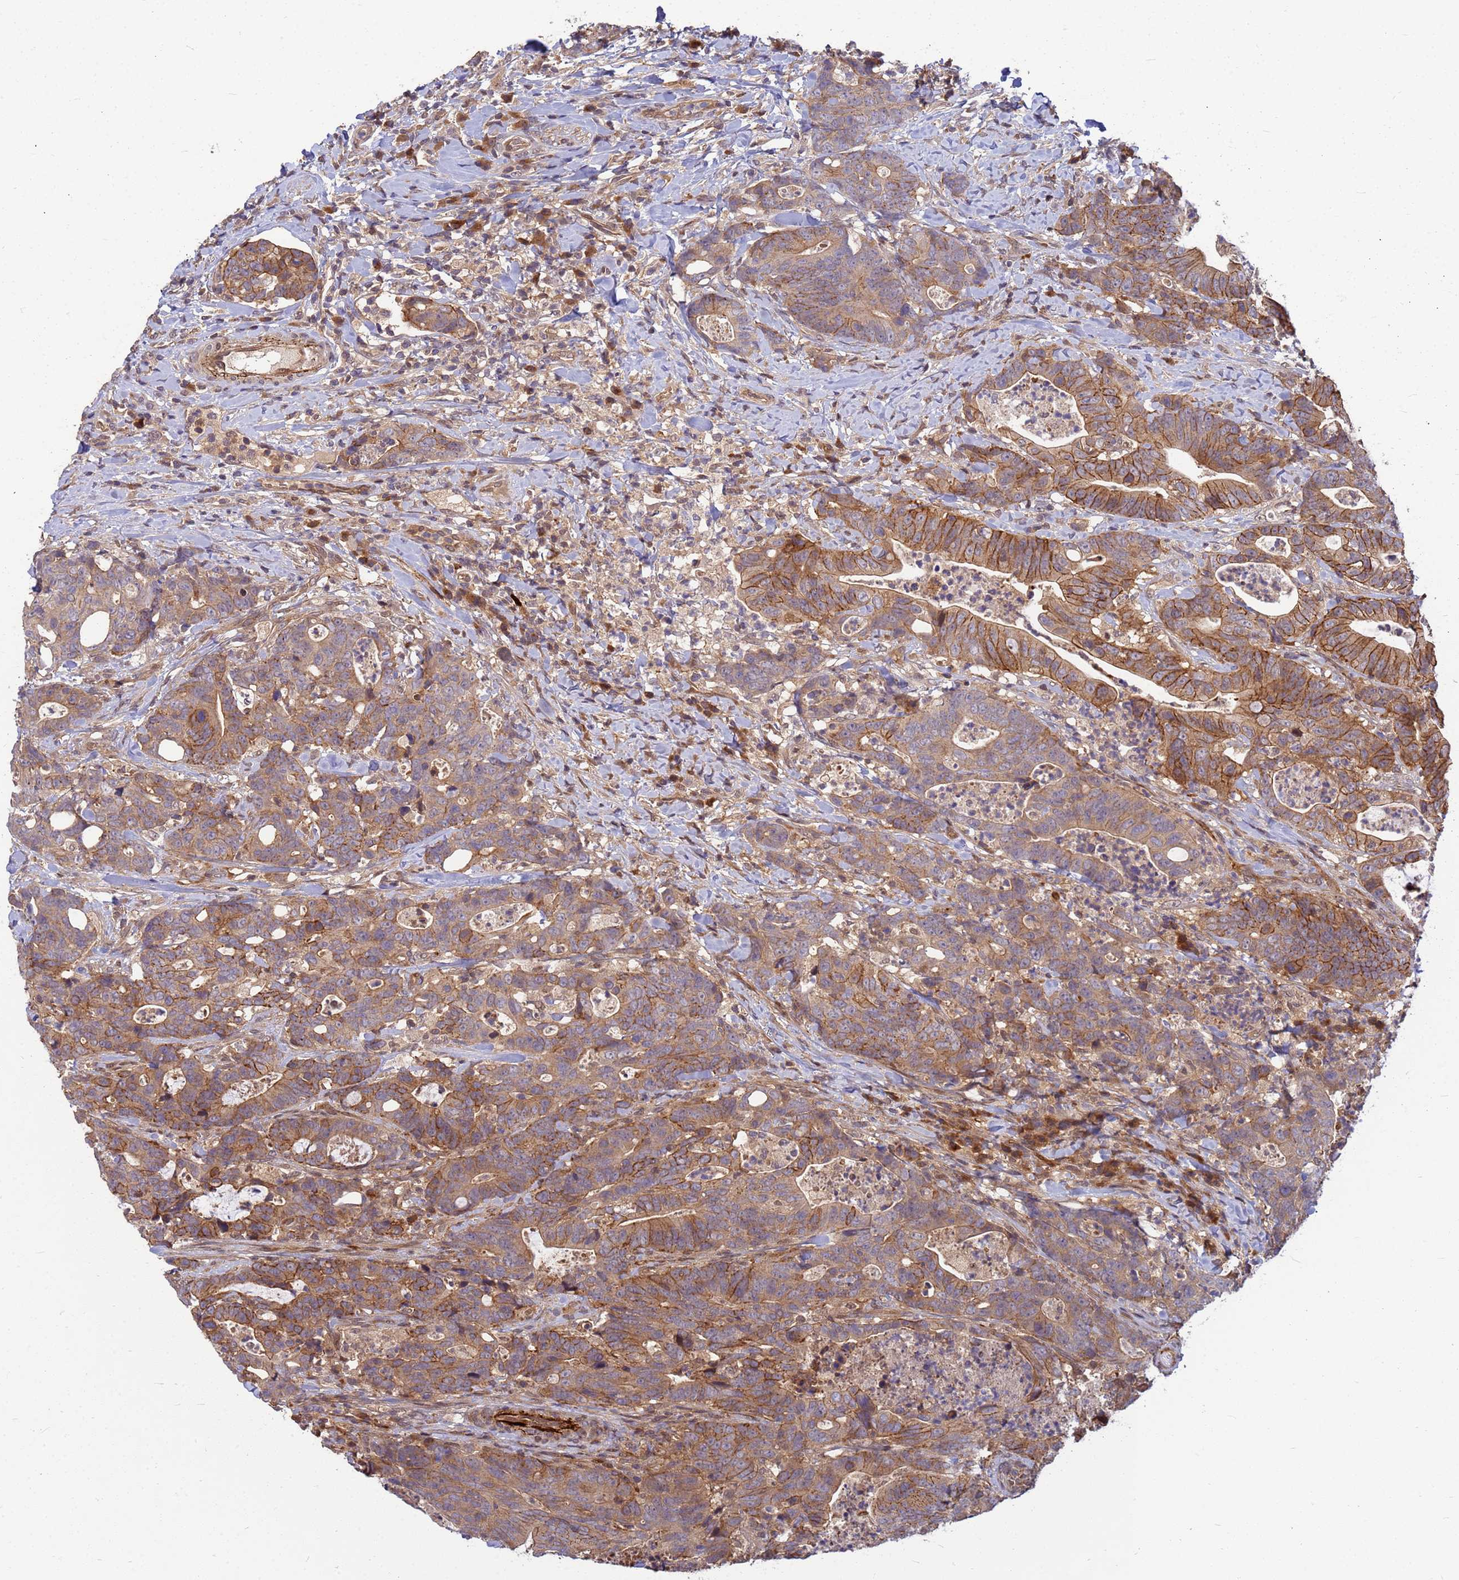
{"staining": {"intensity": "moderate", "quantity": ">75%", "location": "cytoplasmic/membranous"}, "tissue": "colorectal cancer", "cell_type": "Tumor cells", "image_type": "cancer", "snomed": [{"axis": "morphology", "description": "Adenocarcinoma, NOS"}, {"axis": "topography", "description": "Colon"}], "caption": "A medium amount of moderate cytoplasmic/membranous expression is appreciated in about >75% of tumor cells in colorectal cancer tissue.", "gene": "DUS4L", "patient": {"sex": "female", "age": 82}}